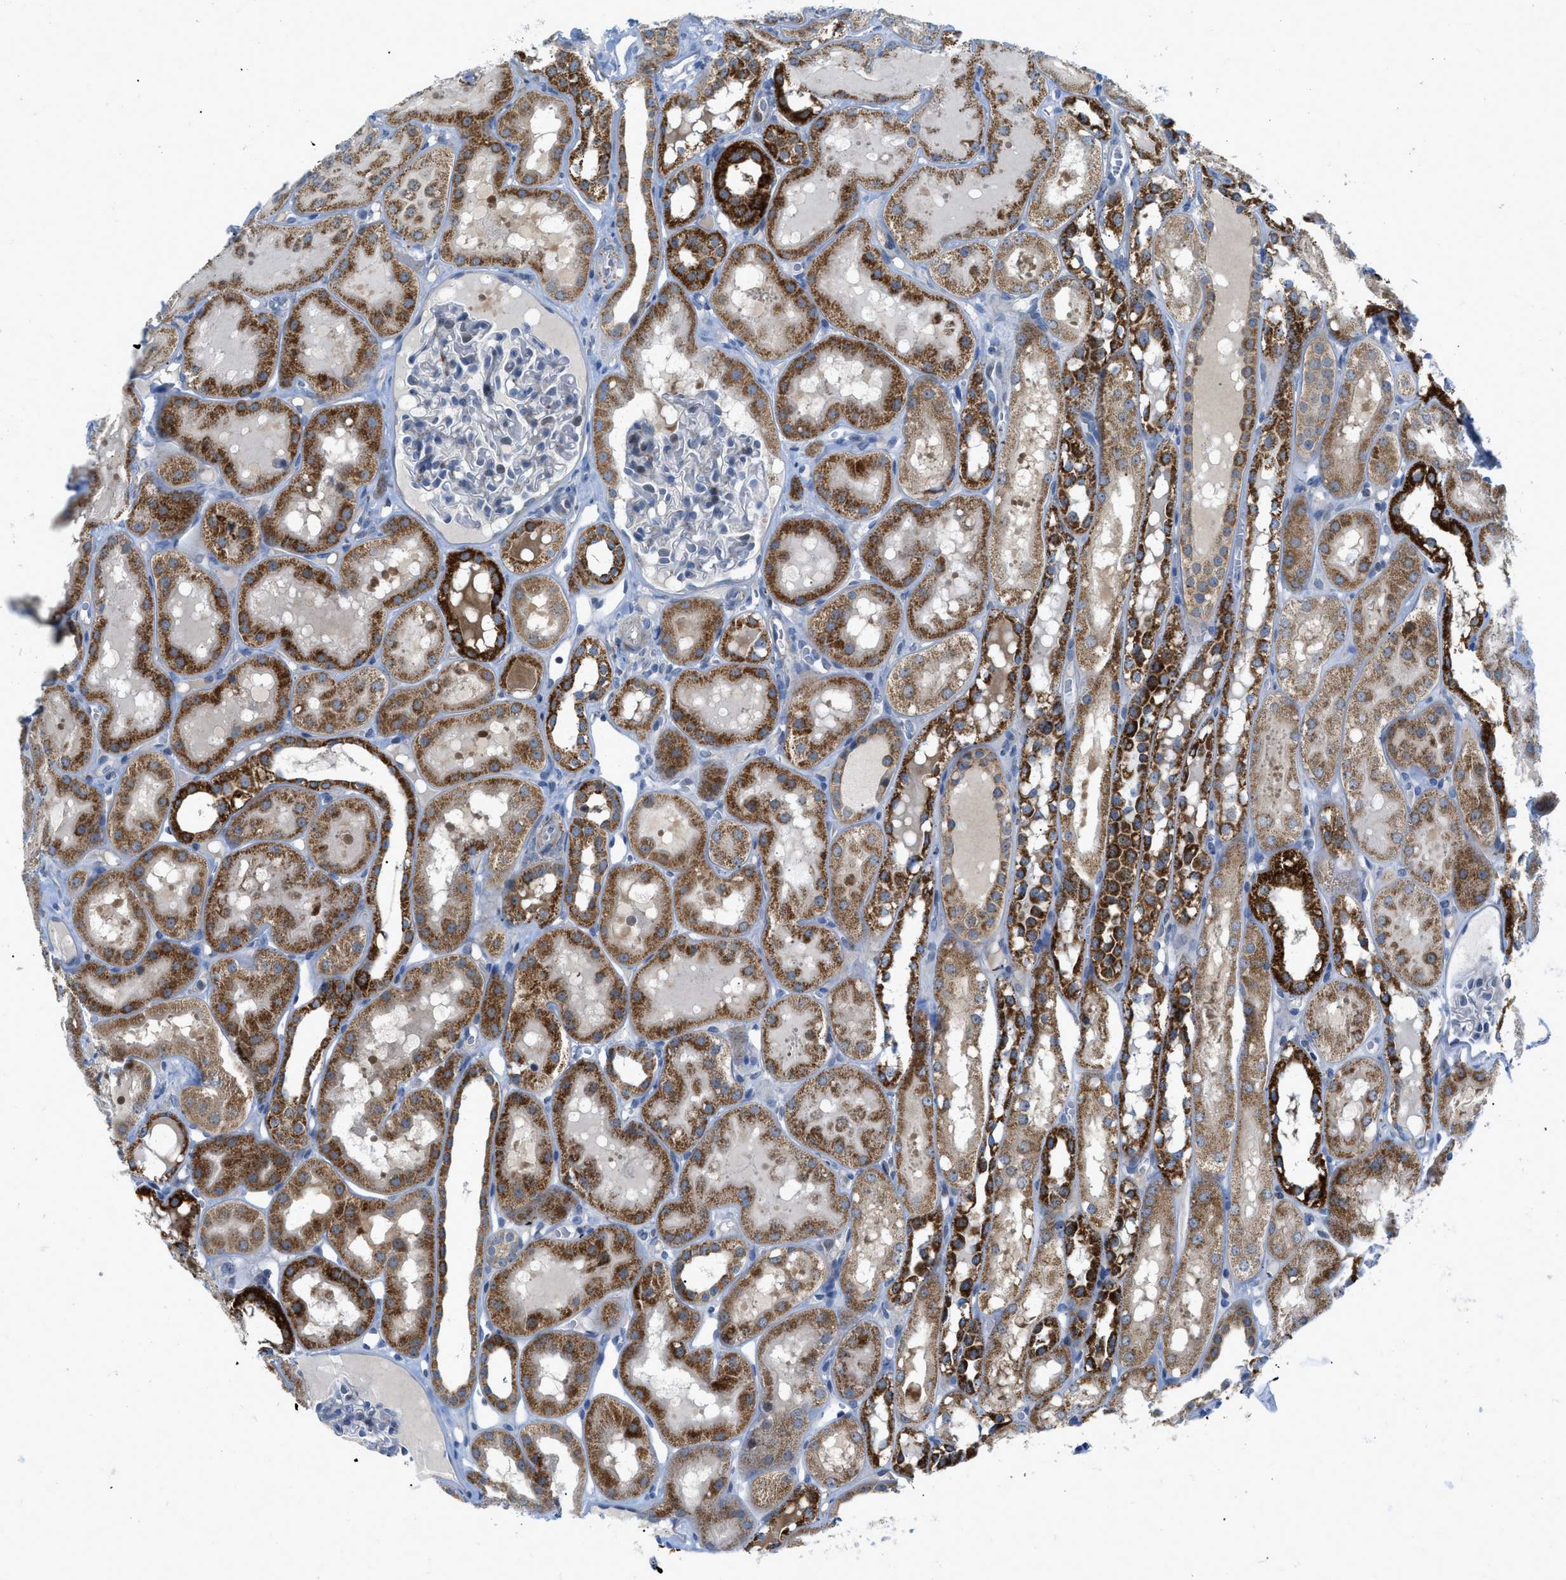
{"staining": {"intensity": "negative", "quantity": "none", "location": "none"}, "tissue": "kidney", "cell_type": "Cells in glomeruli", "image_type": "normal", "snomed": [{"axis": "morphology", "description": "Normal tissue, NOS"}, {"axis": "topography", "description": "Kidney"}, {"axis": "topography", "description": "Urinary bladder"}], "caption": "A high-resolution micrograph shows immunohistochemistry (IHC) staining of unremarkable kidney, which reveals no significant staining in cells in glomeruli.", "gene": "RBBP9", "patient": {"sex": "male", "age": 16}}